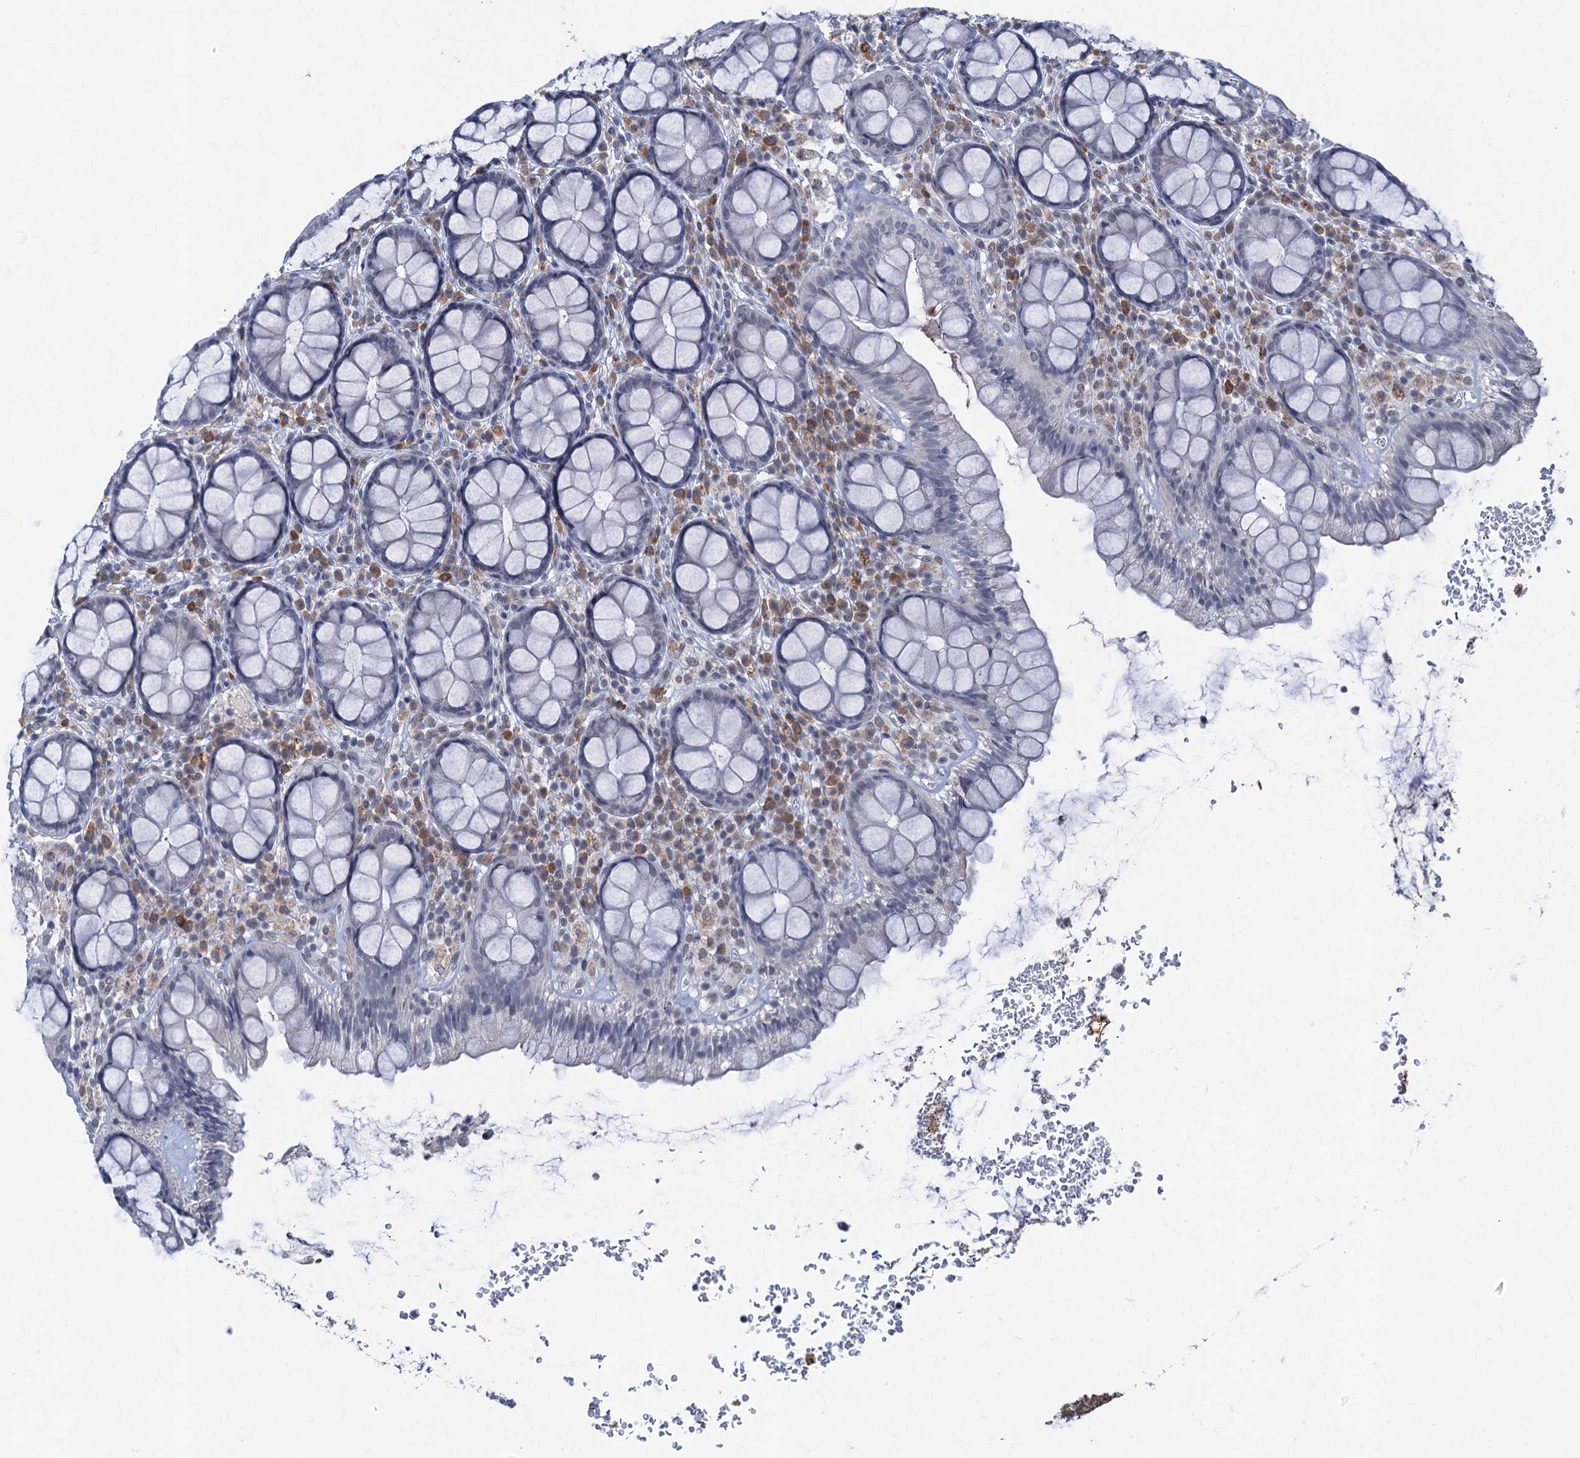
{"staining": {"intensity": "weak", "quantity": "<25%", "location": "nuclear"}, "tissue": "rectum", "cell_type": "Glandular cells", "image_type": "normal", "snomed": [{"axis": "morphology", "description": "Normal tissue, NOS"}, {"axis": "topography", "description": "Rectum"}], "caption": "IHC image of normal rectum stained for a protein (brown), which shows no expression in glandular cells.", "gene": "ENSG00000230707", "patient": {"sex": "male", "age": 83}}